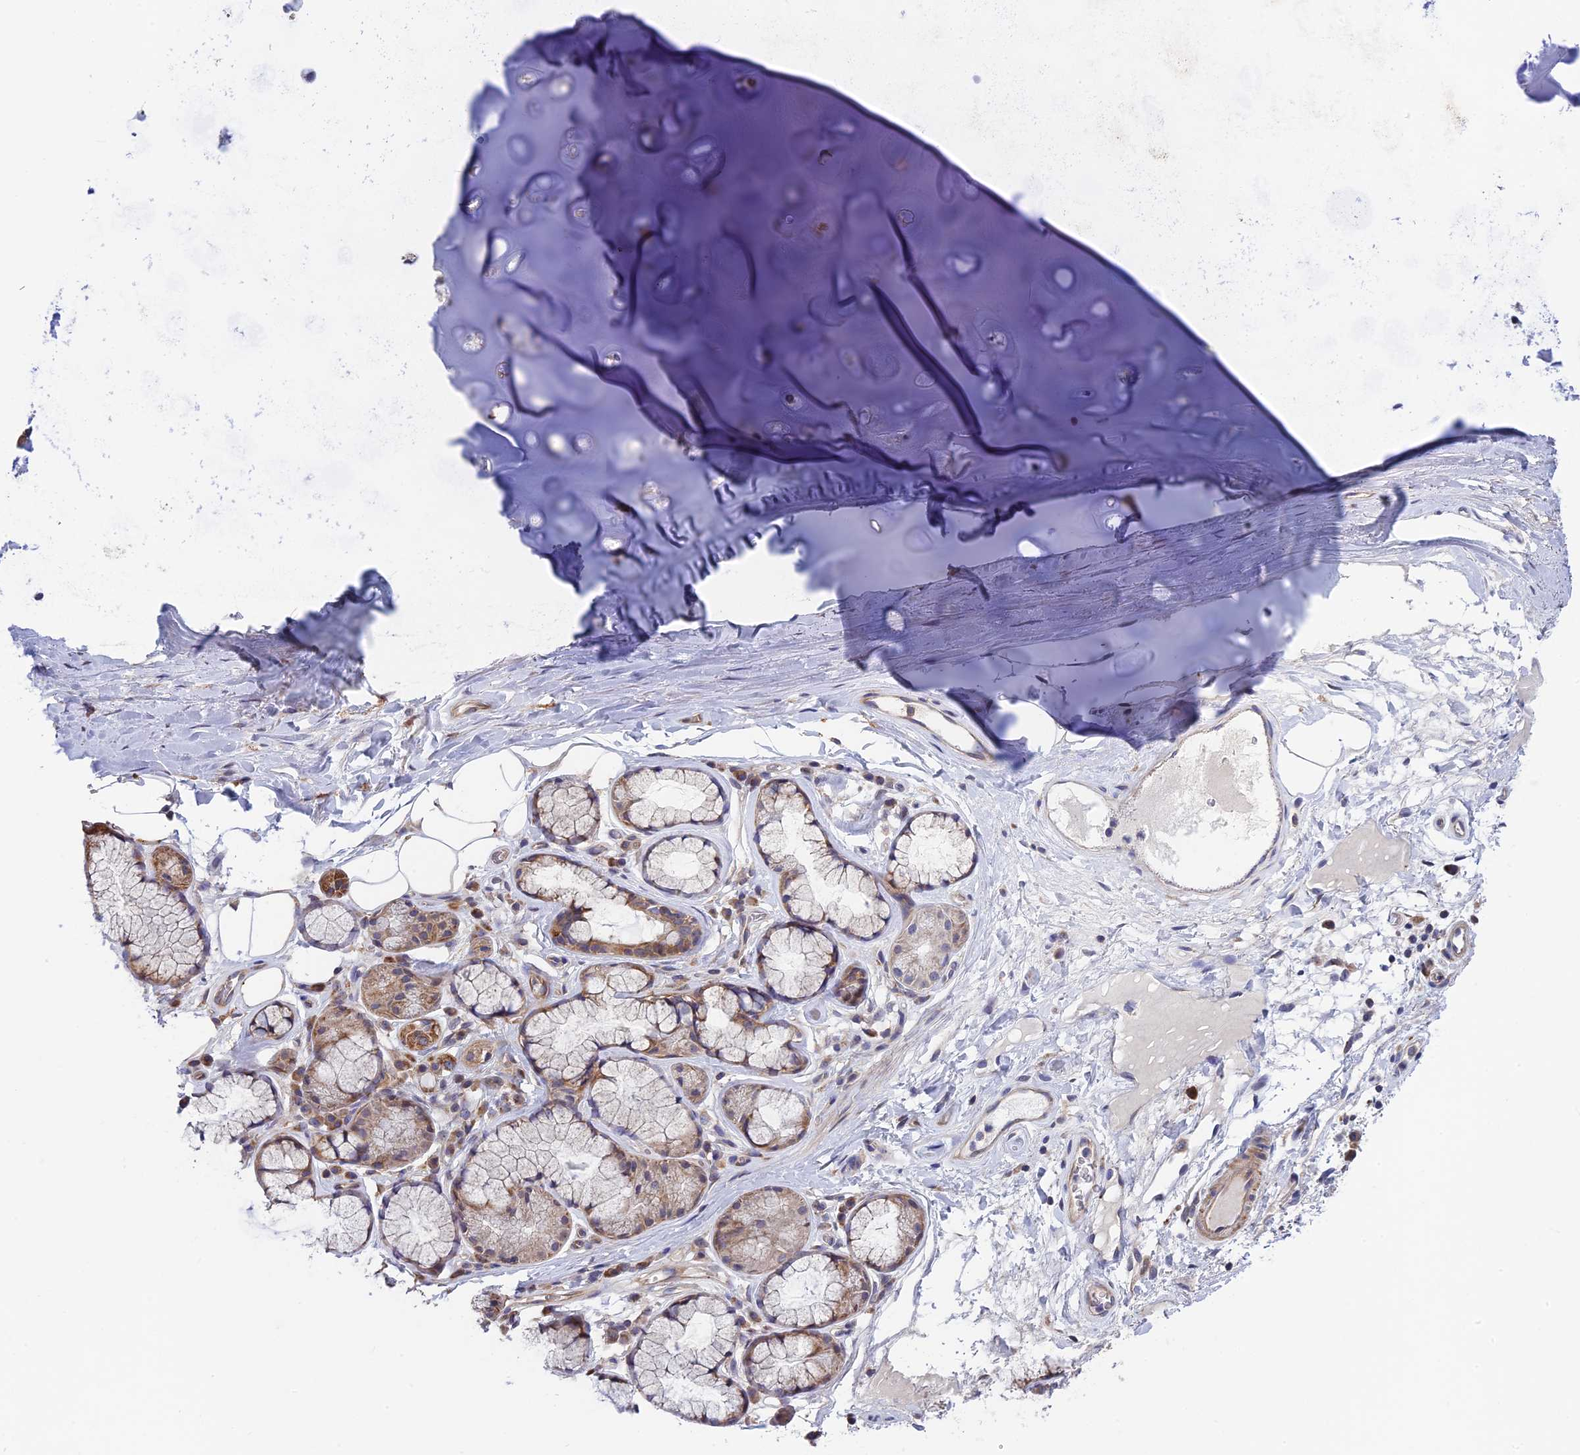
{"staining": {"intensity": "negative", "quantity": "none", "location": "none"}, "tissue": "adipose tissue", "cell_type": "Adipocytes", "image_type": "normal", "snomed": [{"axis": "morphology", "description": "Normal tissue, NOS"}, {"axis": "topography", "description": "Cartilage tissue"}], "caption": "Immunohistochemistry (IHC) micrograph of benign adipose tissue: human adipose tissue stained with DAB (3,3'-diaminobenzidine) demonstrates no significant protein positivity in adipocytes.", "gene": "BLTP2", "patient": {"sex": "female", "age": 63}}